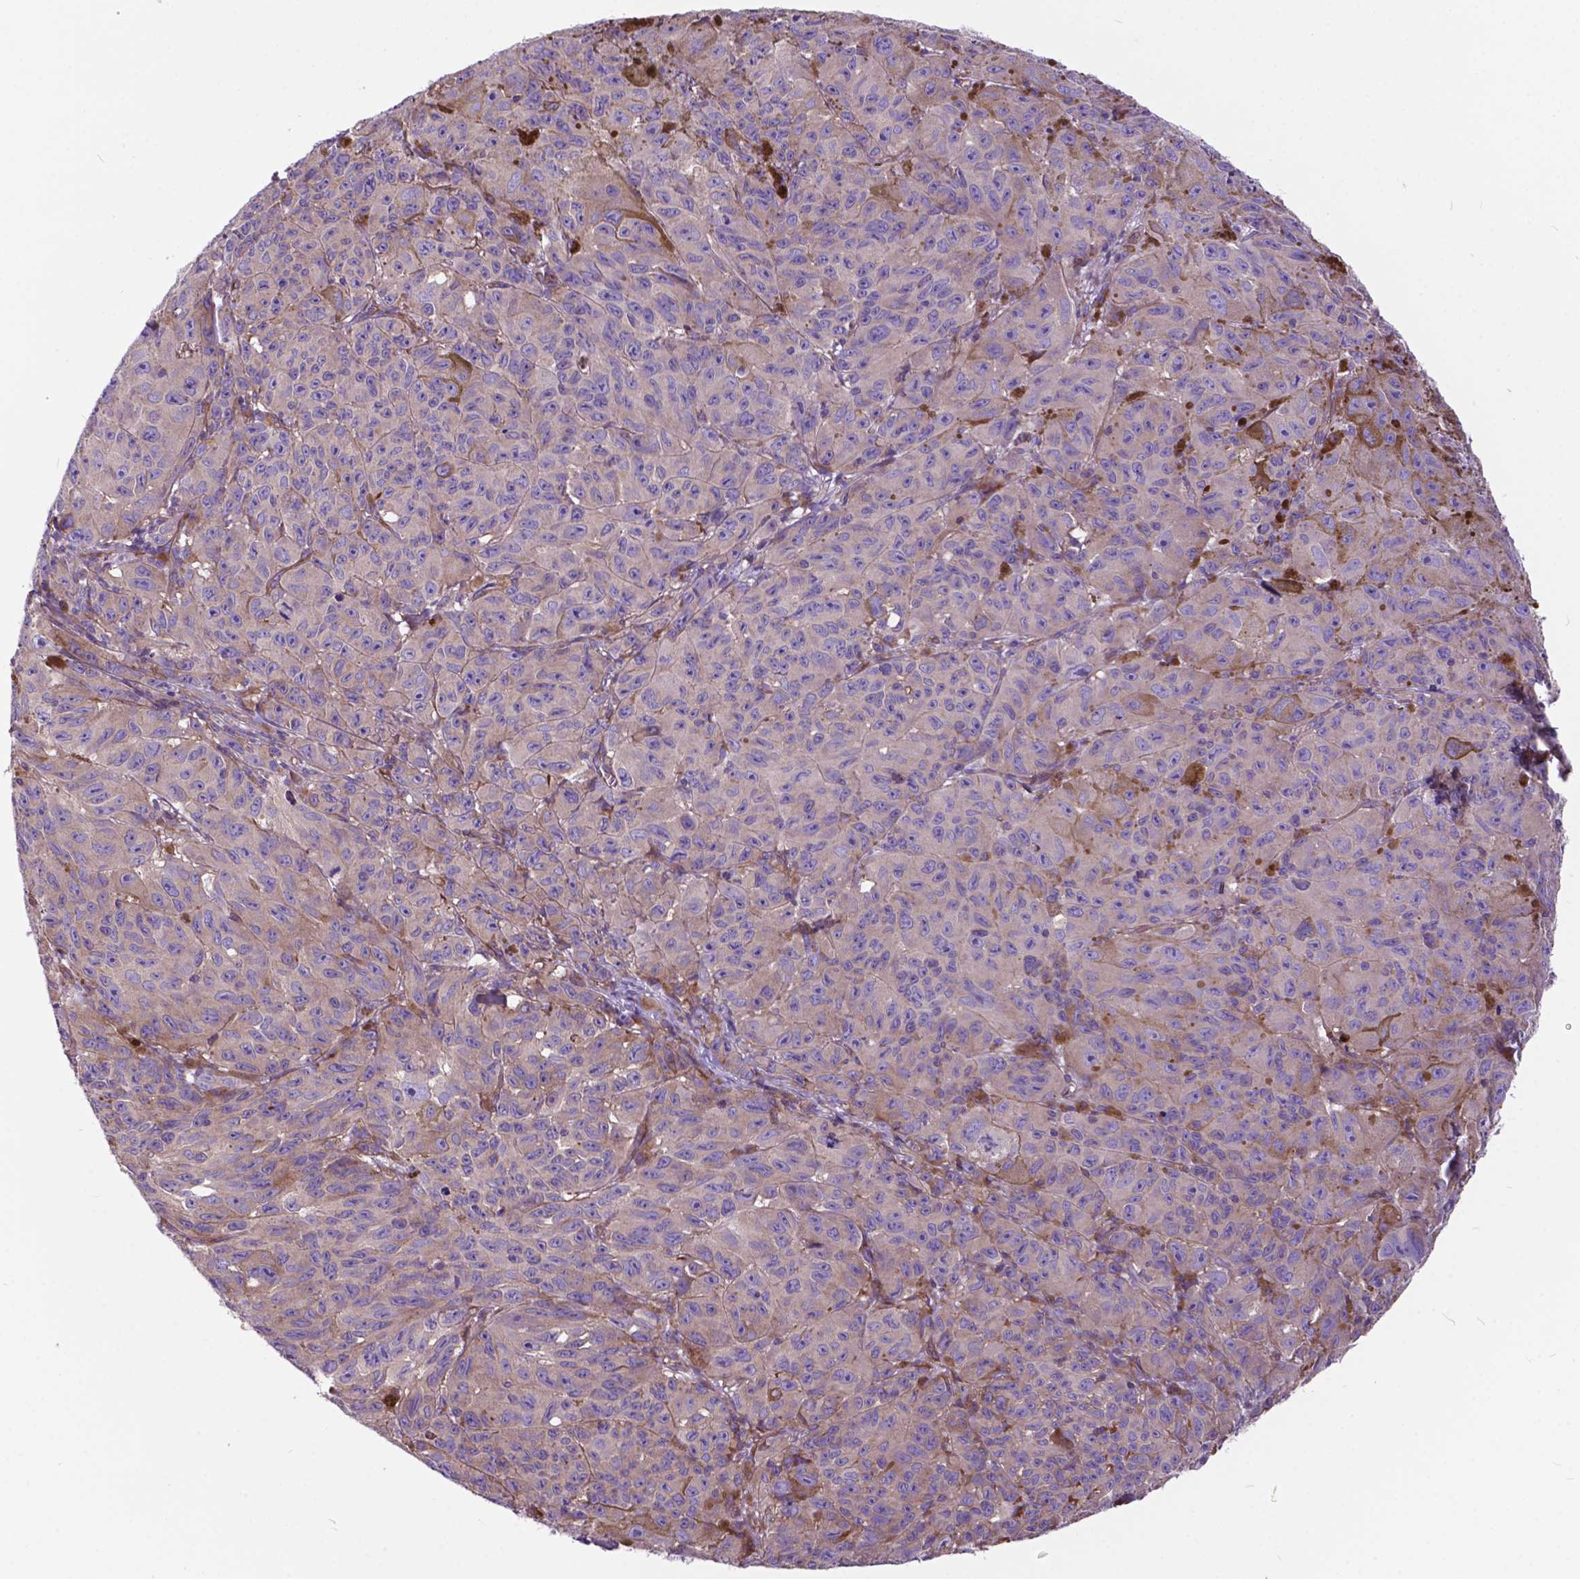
{"staining": {"intensity": "negative", "quantity": "none", "location": "none"}, "tissue": "melanoma", "cell_type": "Tumor cells", "image_type": "cancer", "snomed": [{"axis": "morphology", "description": "Malignant melanoma, NOS"}, {"axis": "topography", "description": "Vulva, labia, clitoris and Bartholin´s gland, NO"}], "caption": "Immunohistochemistry micrograph of neoplastic tissue: human malignant melanoma stained with DAB shows no significant protein staining in tumor cells. The staining was performed using DAB to visualize the protein expression in brown, while the nuclei were stained in blue with hematoxylin (Magnification: 20x).", "gene": "FLT4", "patient": {"sex": "female", "age": 75}}